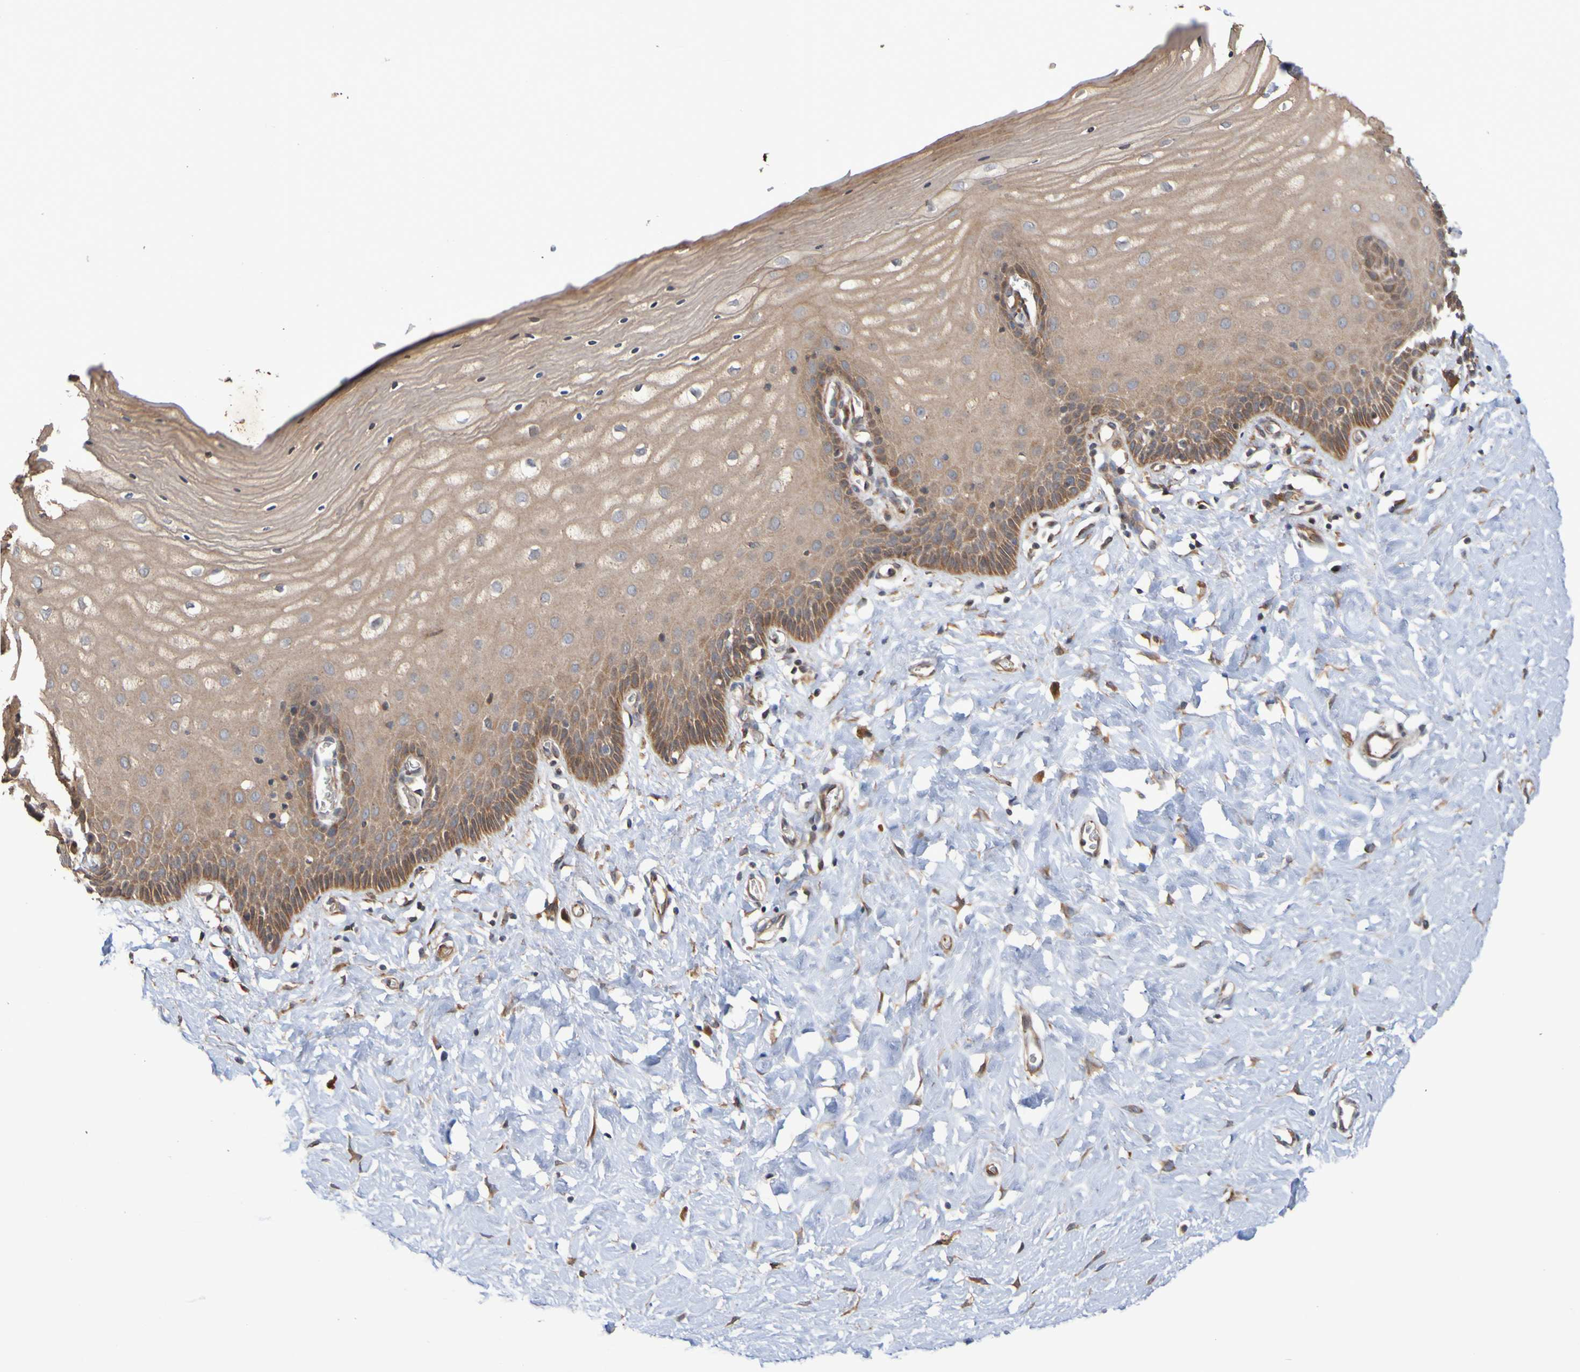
{"staining": {"intensity": "weak", "quantity": ">75%", "location": "cytoplasmic/membranous"}, "tissue": "cervix", "cell_type": "Glandular cells", "image_type": "normal", "snomed": [{"axis": "morphology", "description": "Normal tissue, NOS"}, {"axis": "topography", "description": "Cervix"}], "caption": "A low amount of weak cytoplasmic/membranous positivity is appreciated in about >75% of glandular cells in unremarkable cervix. Immunohistochemistry stains the protein in brown and the nuclei are stained blue.", "gene": "UCN", "patient": {"sex": "female", "age": 55}}